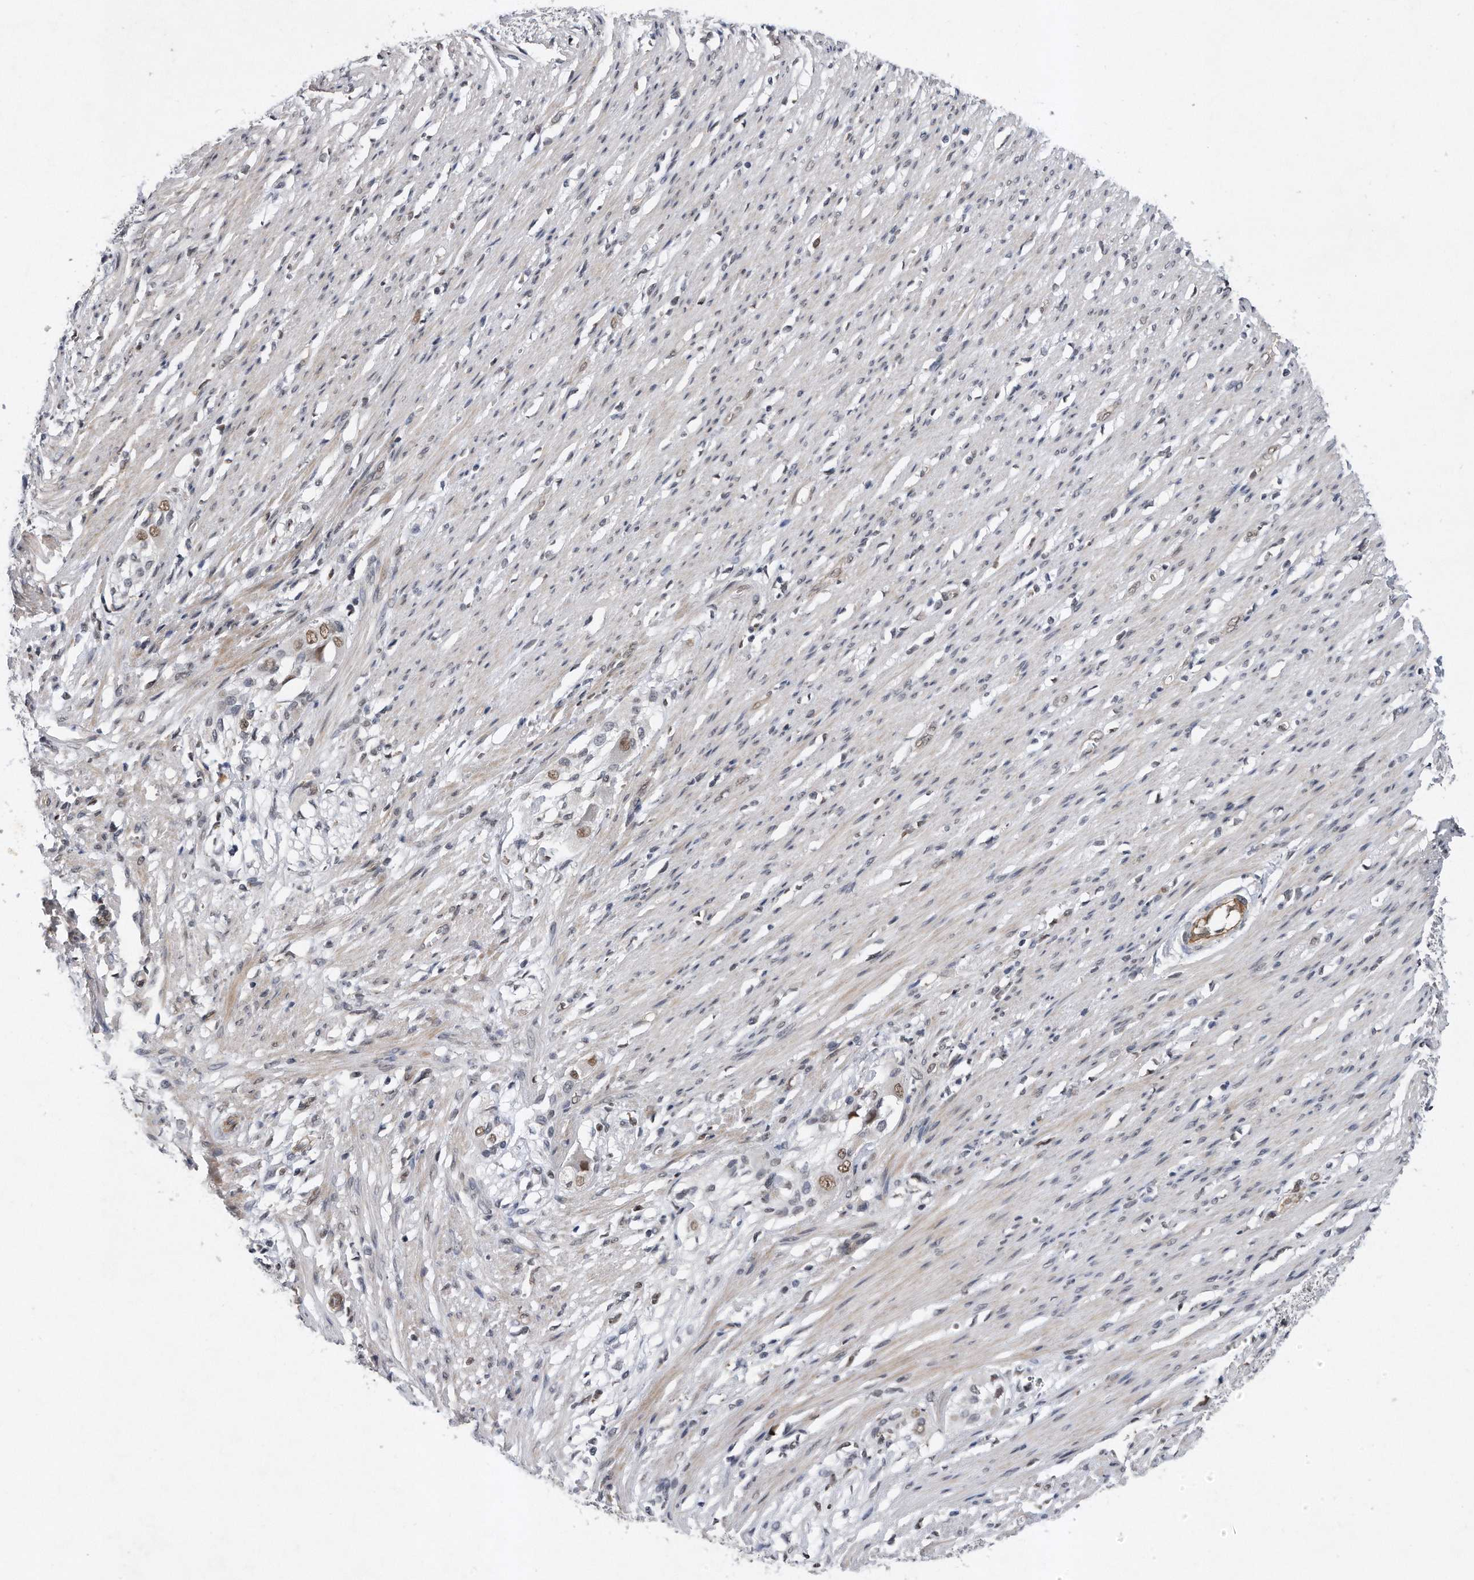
{"staining": {"intensity": "negative", "quantity": "none", "location": "none"}, "tissue": "smooth muscle", "cell_type": "Smooth muscle cells", "image_type": "normal", "snomed": [{"axis": "morphology", "description": "Normal tissue, NOS"}, {"axis": "morphology", "description": "Adenocarcinoma, NOS"}, {"axis": "topography", "description": "Colon"}, {"axis": "topography", "description": "Peripheral nerve tissue"}], "caption": "IHC image of unremarkable smooth muscle stained for a protein (brown), which shows no expression in smooth muscle cells. (Immunohistochemistry (ihc), brightfield microscopy, high magnification).", "gene": "TP53INP1", "patient": {"sex": "male", "age": 14}}